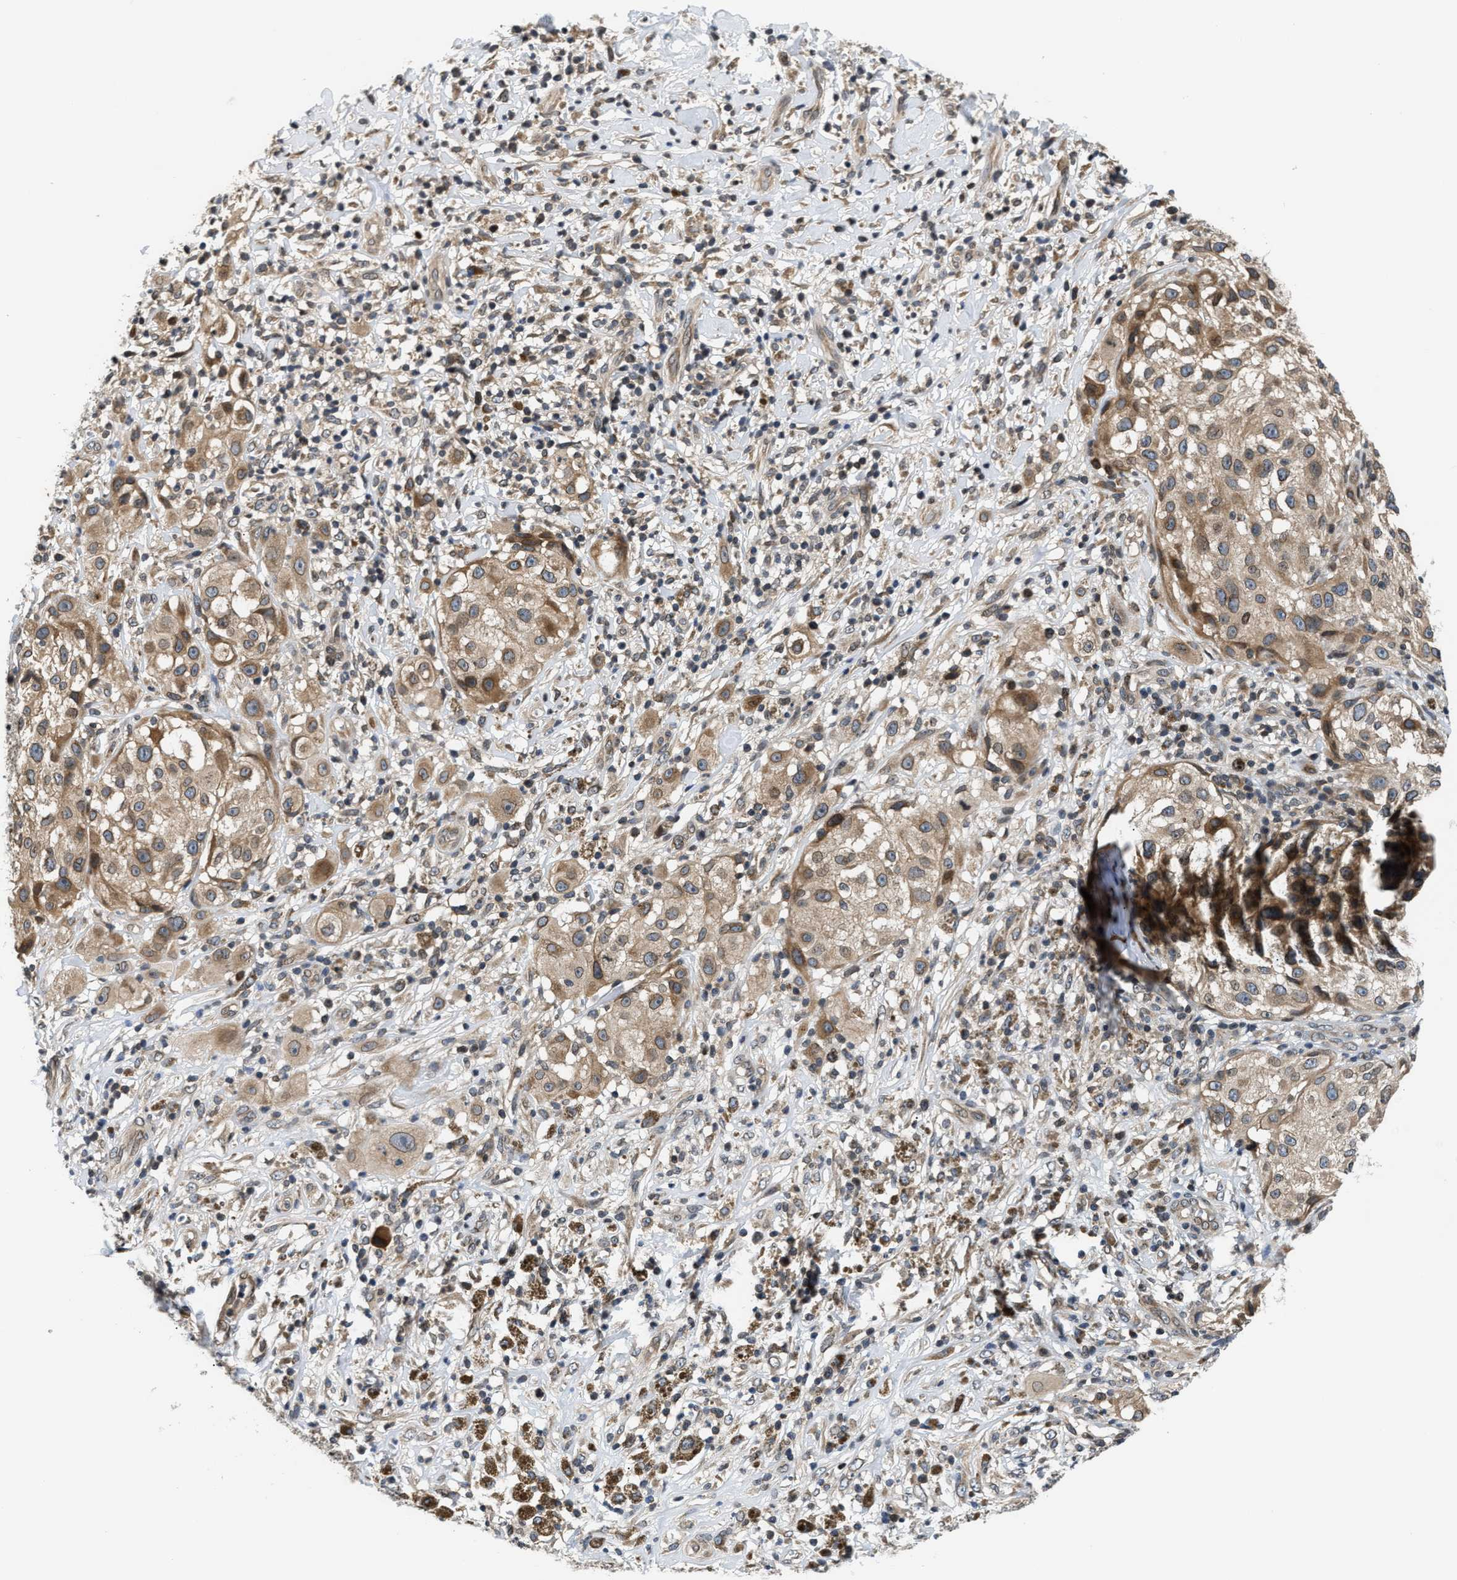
{"staining": {"intensity": "moderate", "quantity": ">75%", "location": "cytoplasmic/membranous"}, "tissue": "melanoma", "cell_type": "Tumor cells", "image_type": "cancer", "snomed": [{"axis": "morphology", "description": "Necrosis, NOS"}, {"axis": "morphology", "description": "Malignant melanoma, NOS"}, {"axis": "topography", "description": "Skin"}], "caption": "Human melanoma stained with a protein marker exhibits moderate staining in tumor cells.", "gene": "RAB29", "patient": {"sex": "female", "age": 87}}